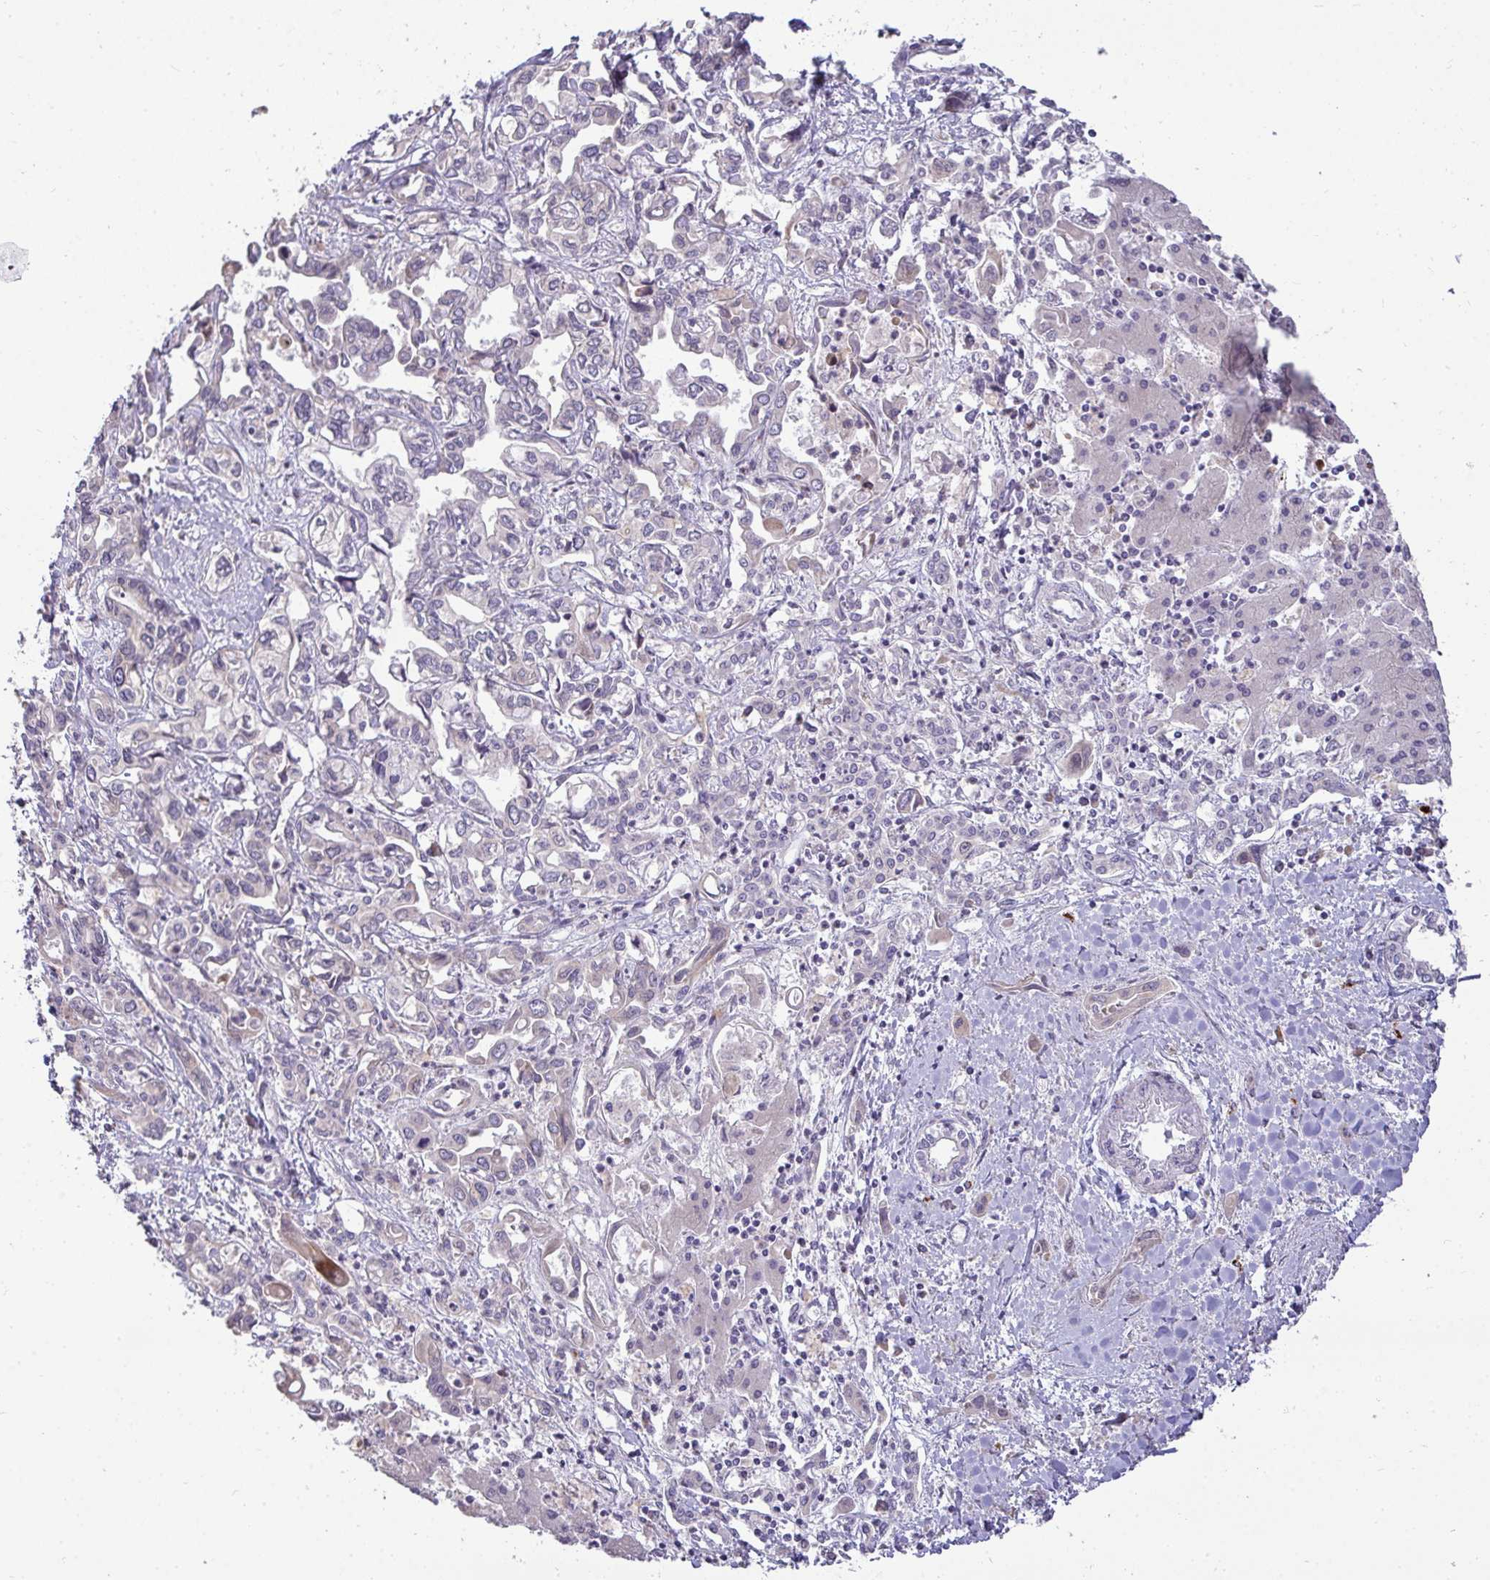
{"staining": {"intensity": "negative", "quantity": "none", "location": "none"}, "tissue": "liver cancer", "cell_type": "Tumor cells", "image_type": "cancer", "snomed": [{"axis": "morphology", "description": "Cholangiocarcinoma"}, {"axis": "topography", "description": "Liver"}], "caption": "DAB (3,3'-diaminobenzidine) immunohistochemical staining of human liver cancer shows no significant positivity in tumor cells.", "gene": "SH2D1B", "patient": {"sex": "female", "age": 64}}